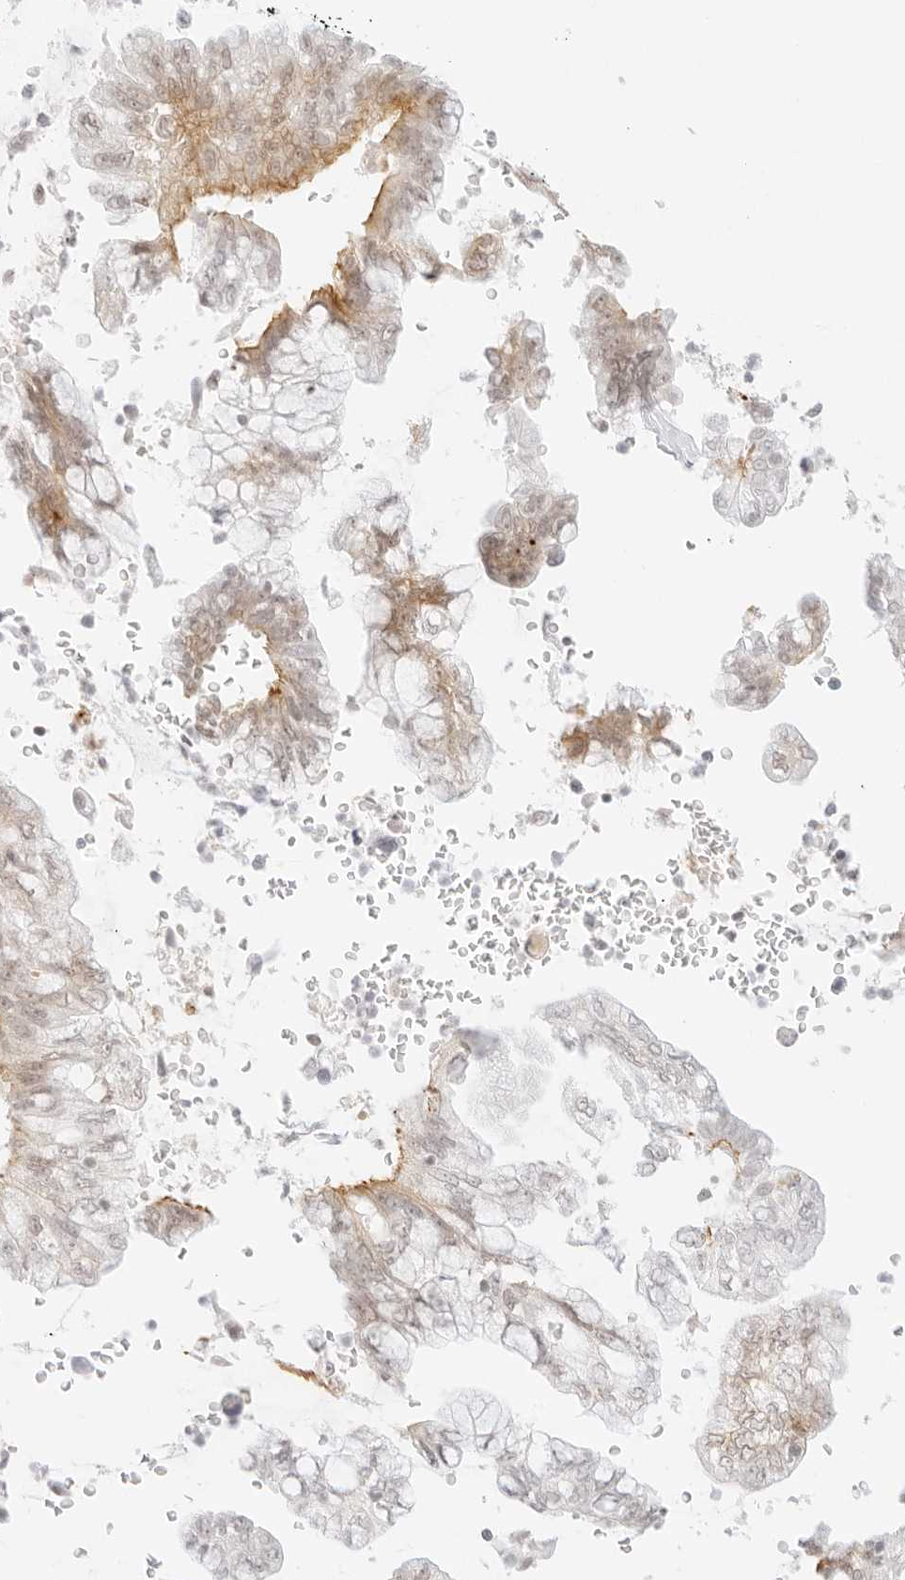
{"staining": {"intensity": "moderate", "quantity": "<25%", "location": "cytoplasmic/membranous"}, "tissue": "pancreatic cancer", "cell_type": "Tumor cells", "image_type": "cancer", "snomed": [{"axis": "morphology", "description": "Adenocarcinoma, NOS"}, {"axis": "topography", "description": "Pancreas"}], "caption": "Pancreatic adenocarcinoma was stained to show a protein in brown. There is low levels of moderate cytoplasmic/membranous staining in approximately <25% of tumor cells.", "gene": "ITGA6", "patient": {"sex": "female", "age": 73}}